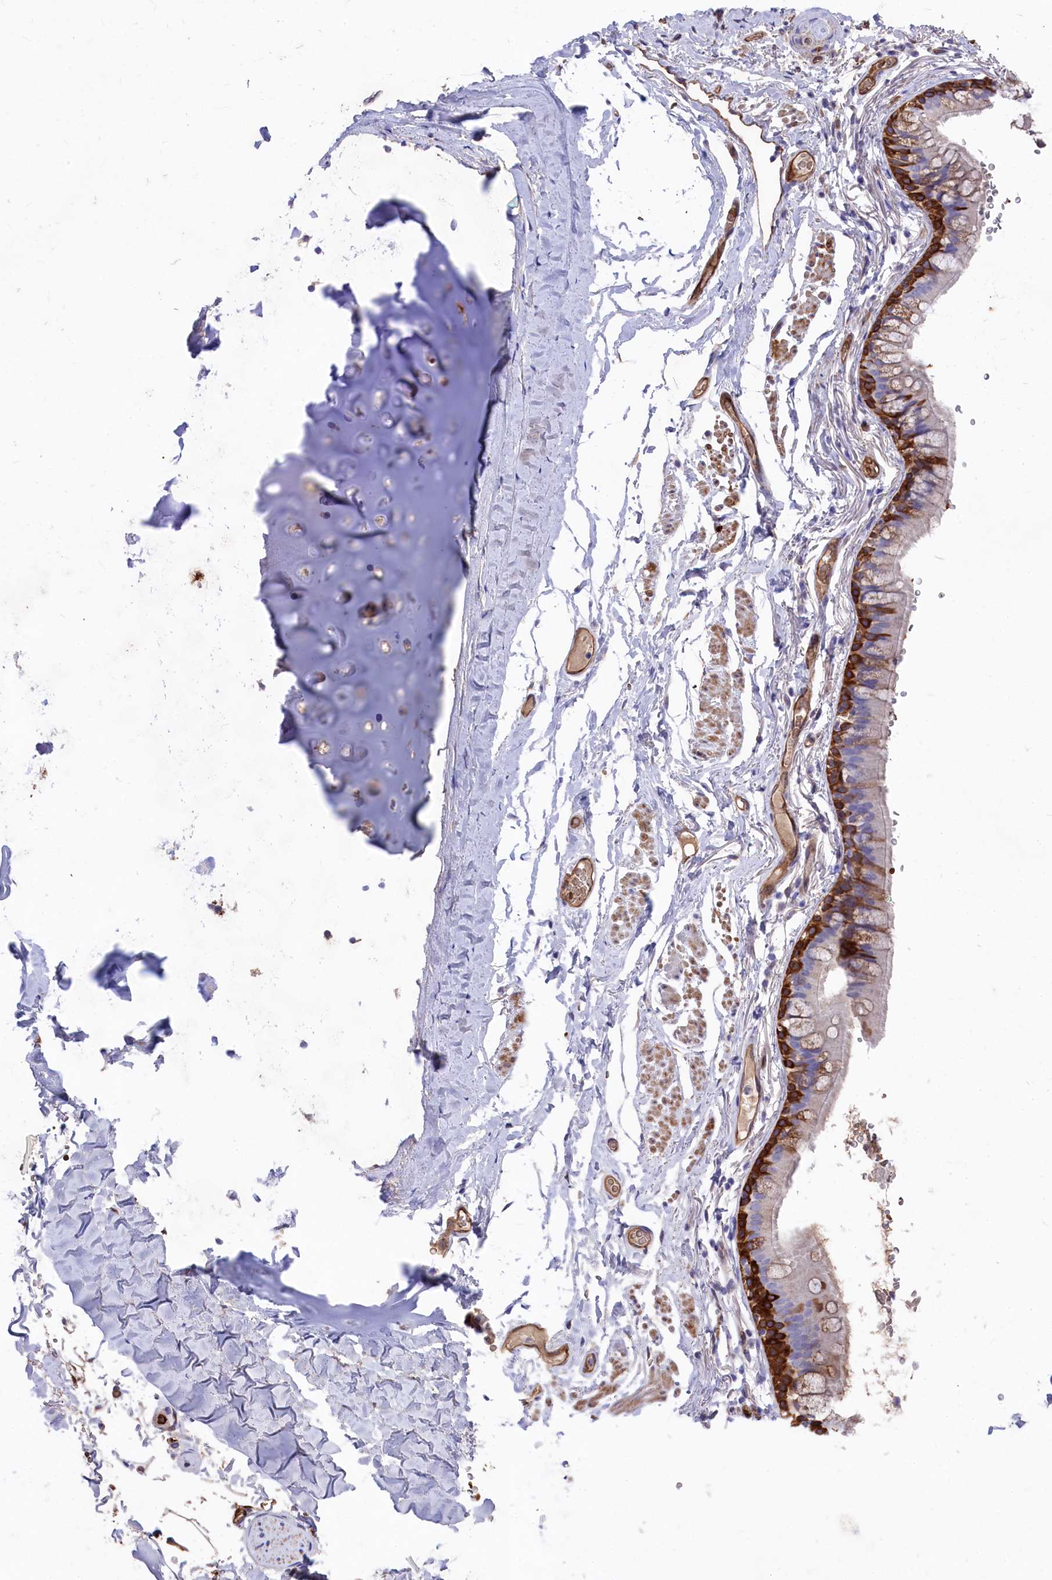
{"staining": {"intensity": "weak", "quantity": "25%-75%", "location": "cytoplasmic/membranous"}, "tissue": "adipose tissue", "cell_type": "Adipocytes", "image_type": "normal", "snomed": [{"axis": "morphology", "description": "Normal tissue, NOS"}, {"axis": "topography", "description": "Lymph node"}, {"axis": "topography", "description": "Bronchus"}], "caption": "Protein staining of benign adipose tissue displays weak cytoplasmic/membranous staining in approximately 25%-75% of adipocytes.", "gene": "LHFPL4", "patient": {"sex": "male", "age": 63}}